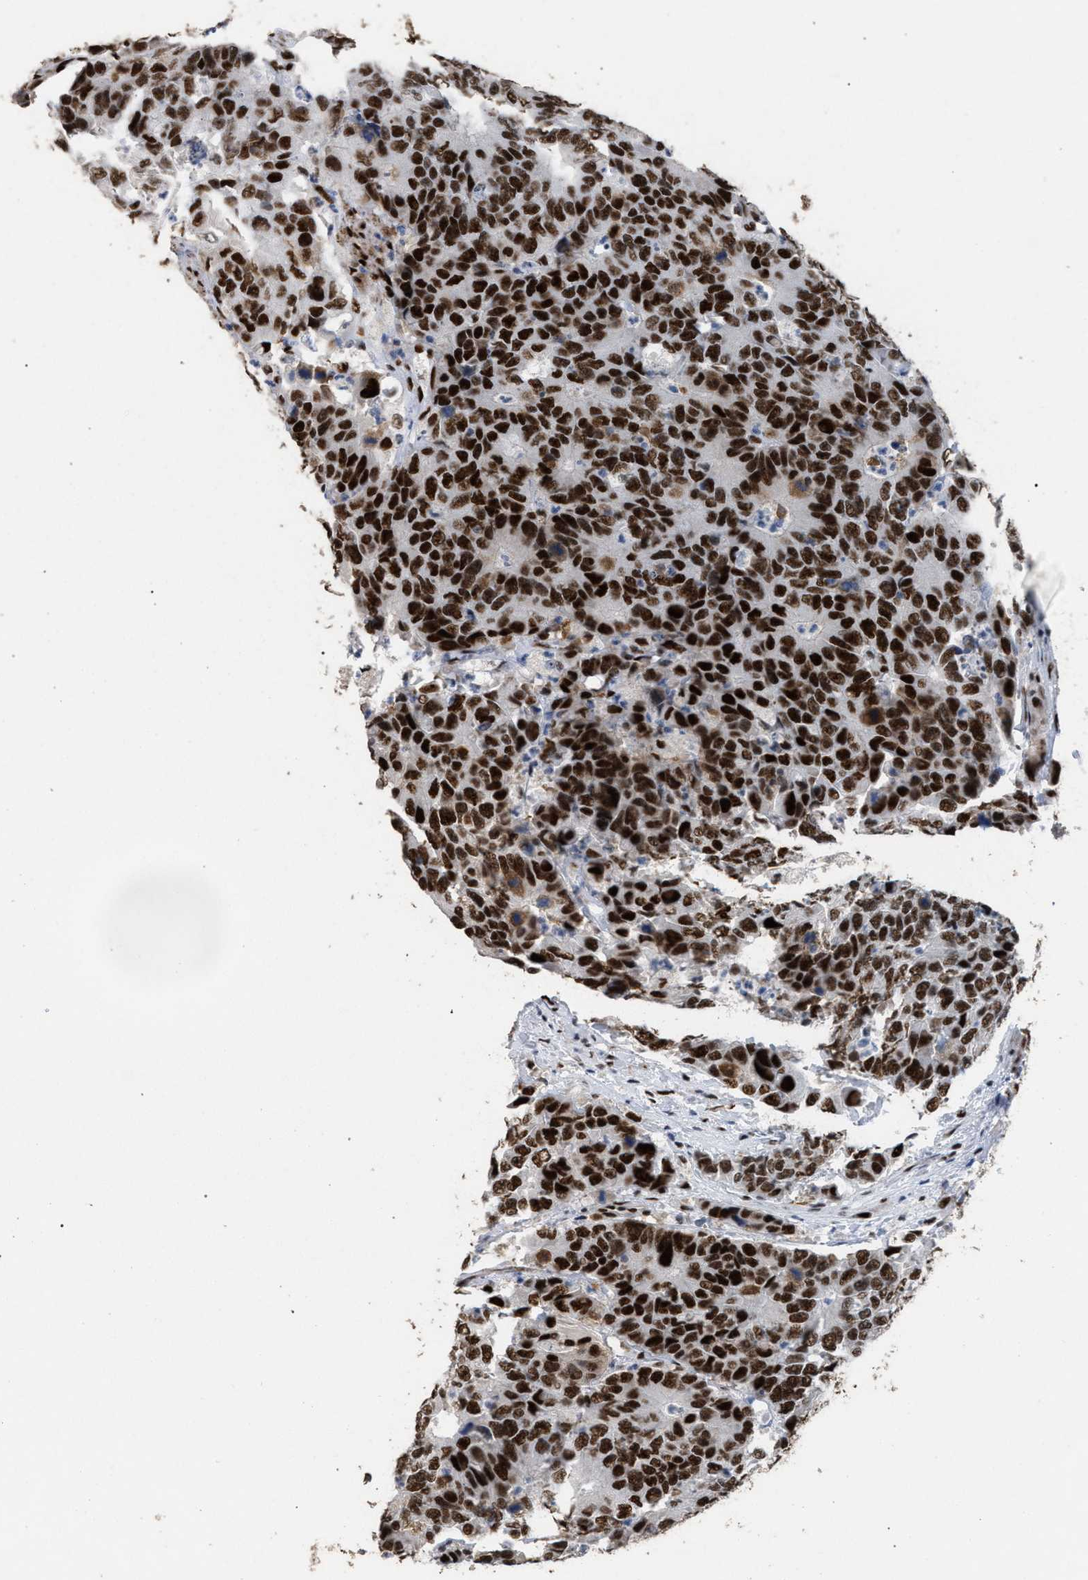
{"staining": {"intensity": "strong", "quantity": ">75%", "location": "nuclear"}, "tissue": "colorectal cancer", "cell_type": "Tumor cells", "image_type": "cancer", "snomed": [{"axis": "morphology", "description": "Adenocarcinoma, NOS"}, {"axis": "topography", "description": "Colon"}], "caption": "Protein staining shows strong nuclear expression in approximately >75% of tumor cells in colorectal adenocarcinoma.", "gene": "TP53BP1", "patient": {"sex": "female", "age": 86}}